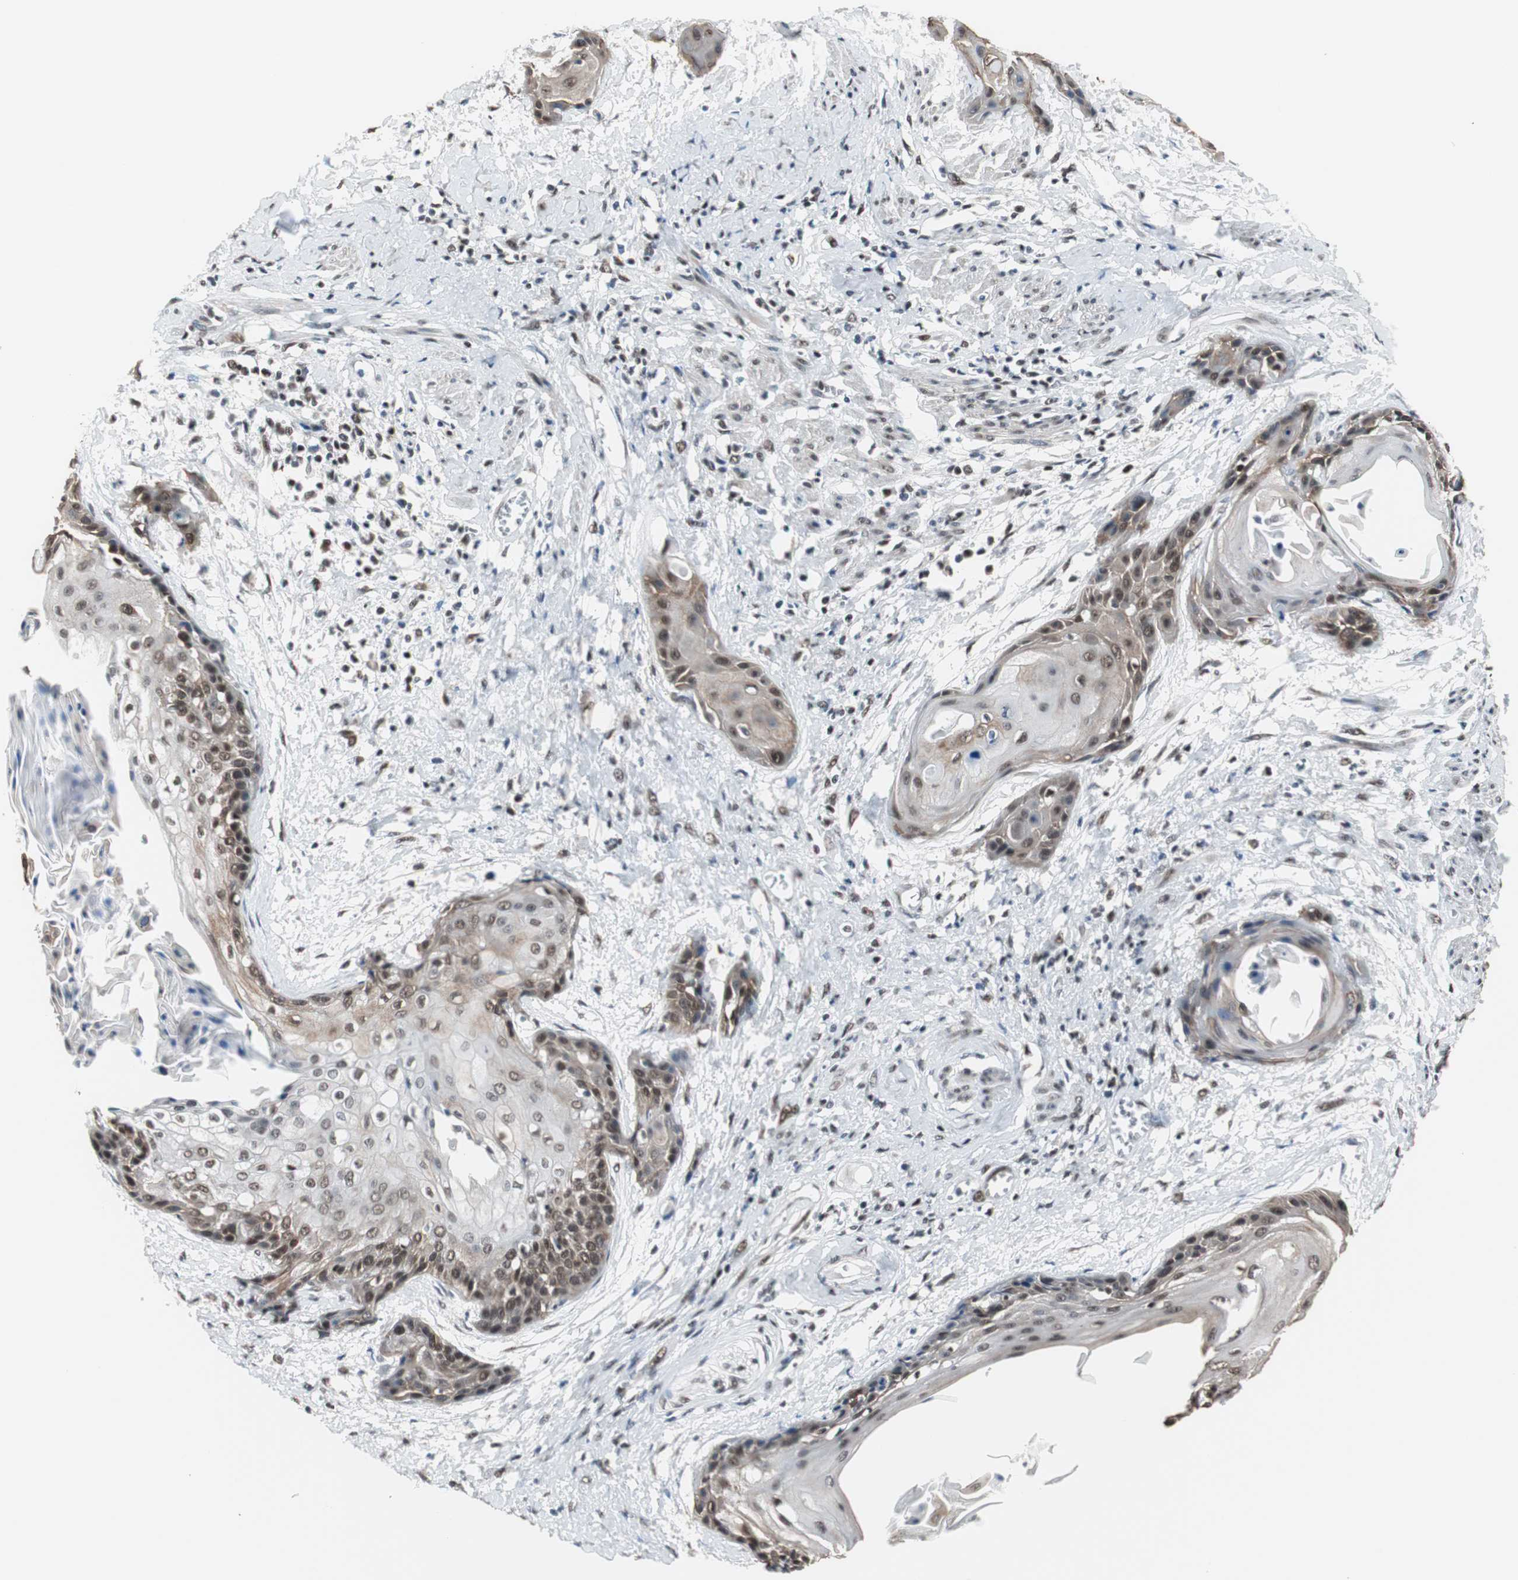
{"staining": {"intensity": "strong", "quantity": ">75%", "location": "cytoplasmic/membranous,nuclear"}, "tissue": "cervical cancer", "cell_type": "Tumor cells", "image_type": "cancer", "snomed": [{"axis": "morphology", "description": "Squamous cell carcinoma, NOS"}, {"axis": "topography", "description": "Cervix"}], "caption": "A high amount of strong cytoplasmic/membranous and nuclear expression is seen in about >75% of tumor cells in cervical cancer (squamous cell carcinoma) tissue.", "gene": "TAF7", "patient": {"sex": "female", "age": 57}}